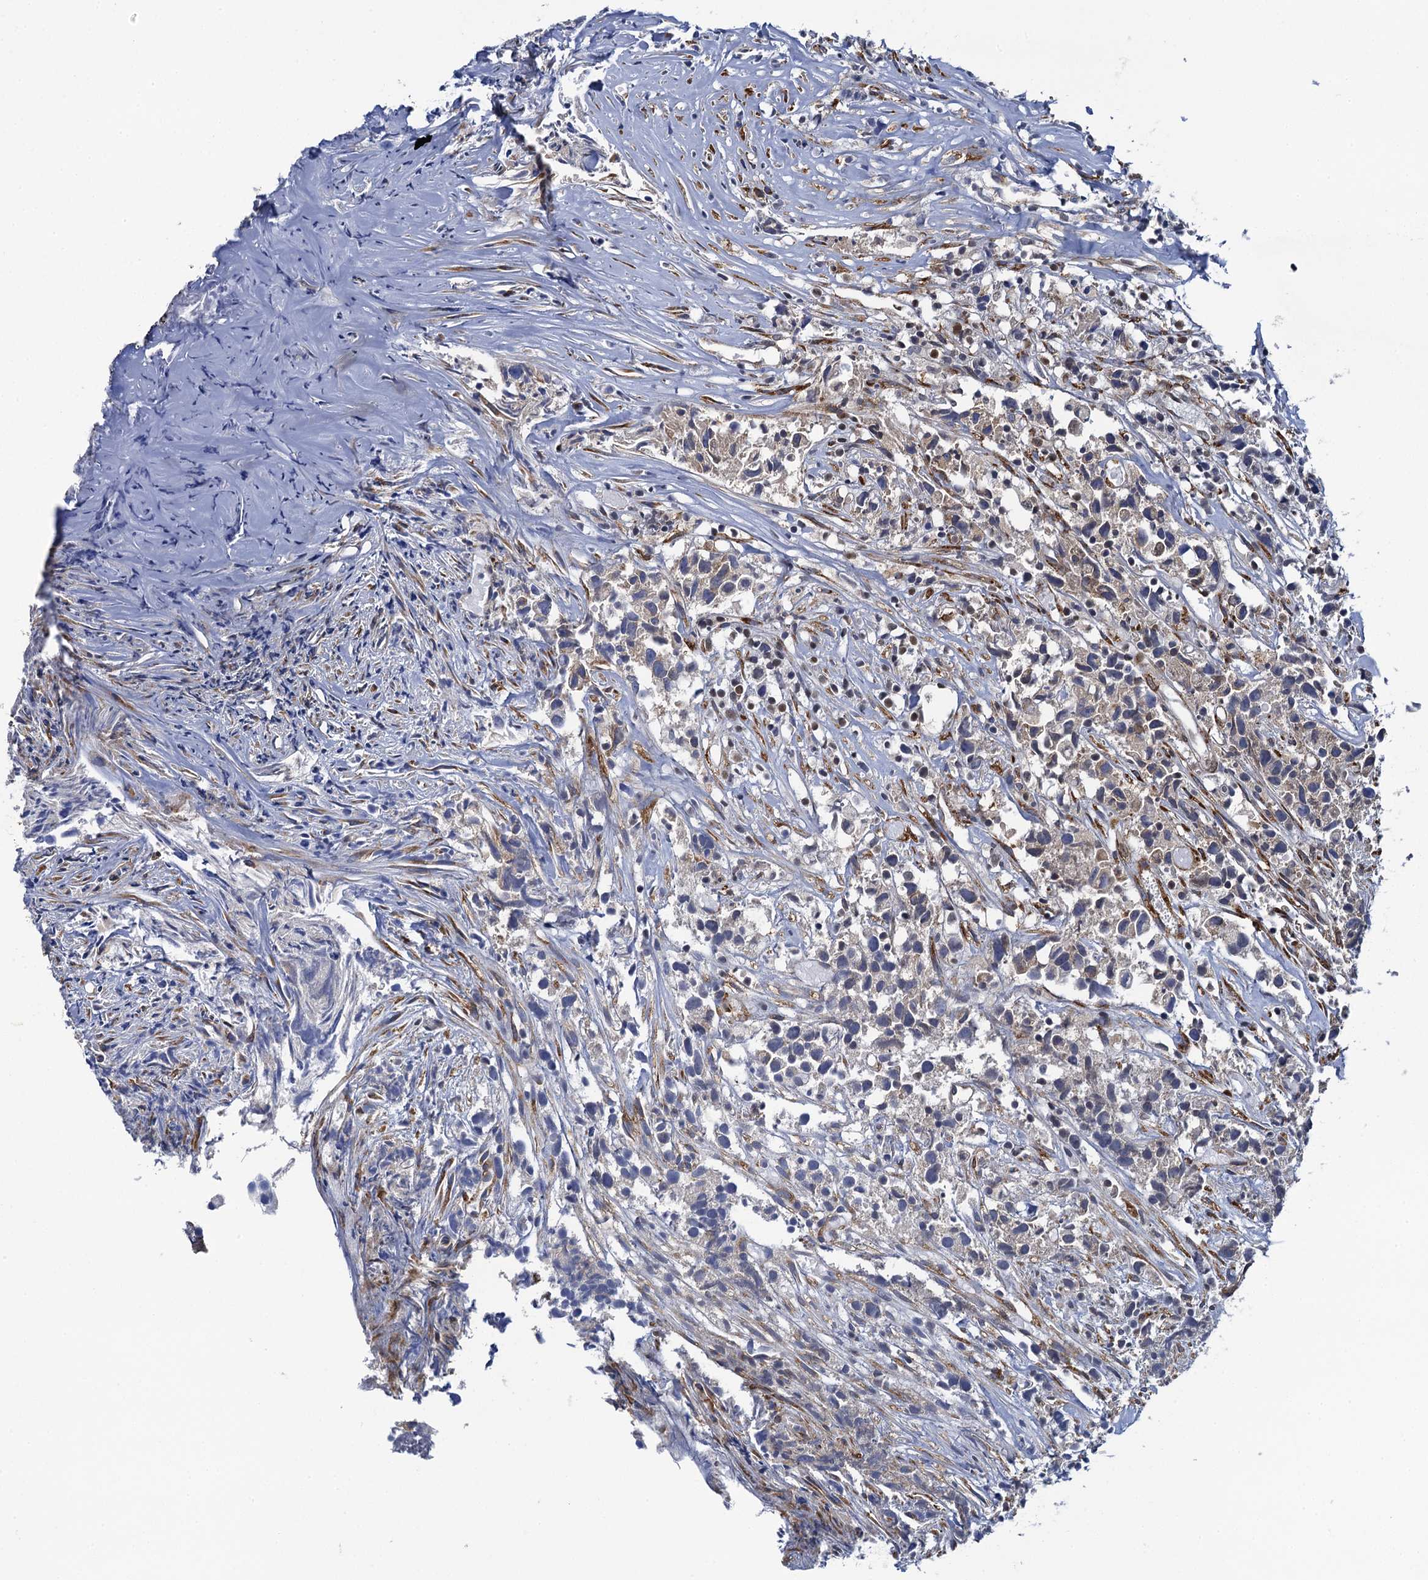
{"staining": {"intensity": "weak", "quantity": "<25%", "location": "cytoplasmic/membranous"}, "tissue": "urothelial cancer", "cell_type": "Tumor cells", "image_type": "cancer", "snomed": [{"axis": "morphology", "description": "Urothelial carcinoma, High grade"}, {"axis": "topography", "description": "Urinary bladder"}], "caption": "Micrograph shows no protein expression in tumor cells of urothelial cancer tissue.", "gene": "POGLUT3", "patient": {"sex": "female", "age": 75}}